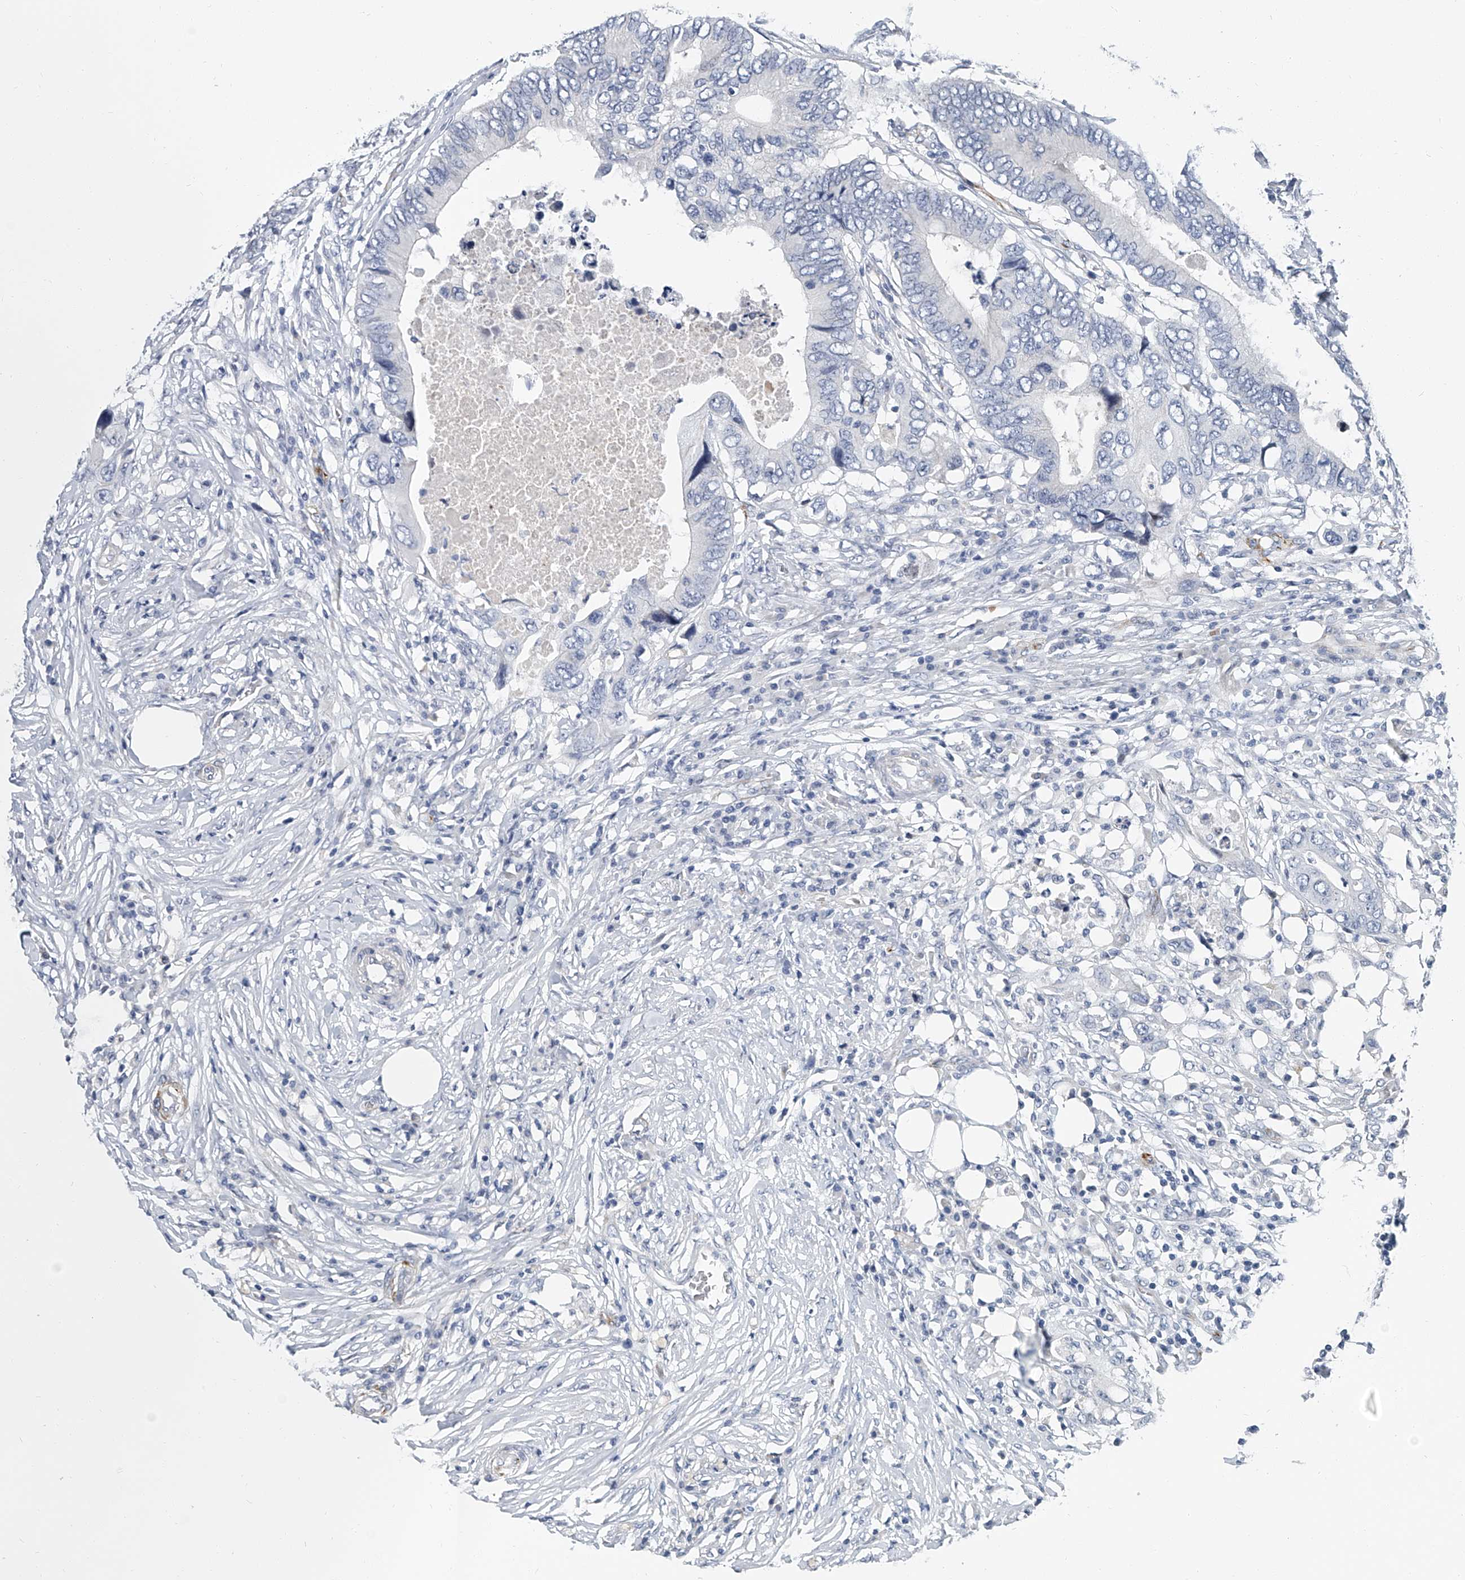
{"staining": {"intensity": "negative", "quantity": "none", "location": "none"}, "tissue": "colorectal cancer", "cell_type": "Tumor cells", "image_type": "cancer", "snomed": [{"axis": "morphology", "description": "Adenocarcinoma, NOS"}, {"axis": "topography", "description": "Colon"}], "caption": "This micrograph is of colorectal adenocarcinoma stained with IHC to label a protein in brown with the nuclei are counter-stained blue. There is no staining in tumor cells.", "gene": "KIRREL1", "patient": {"sex": "male", "age": 71}}